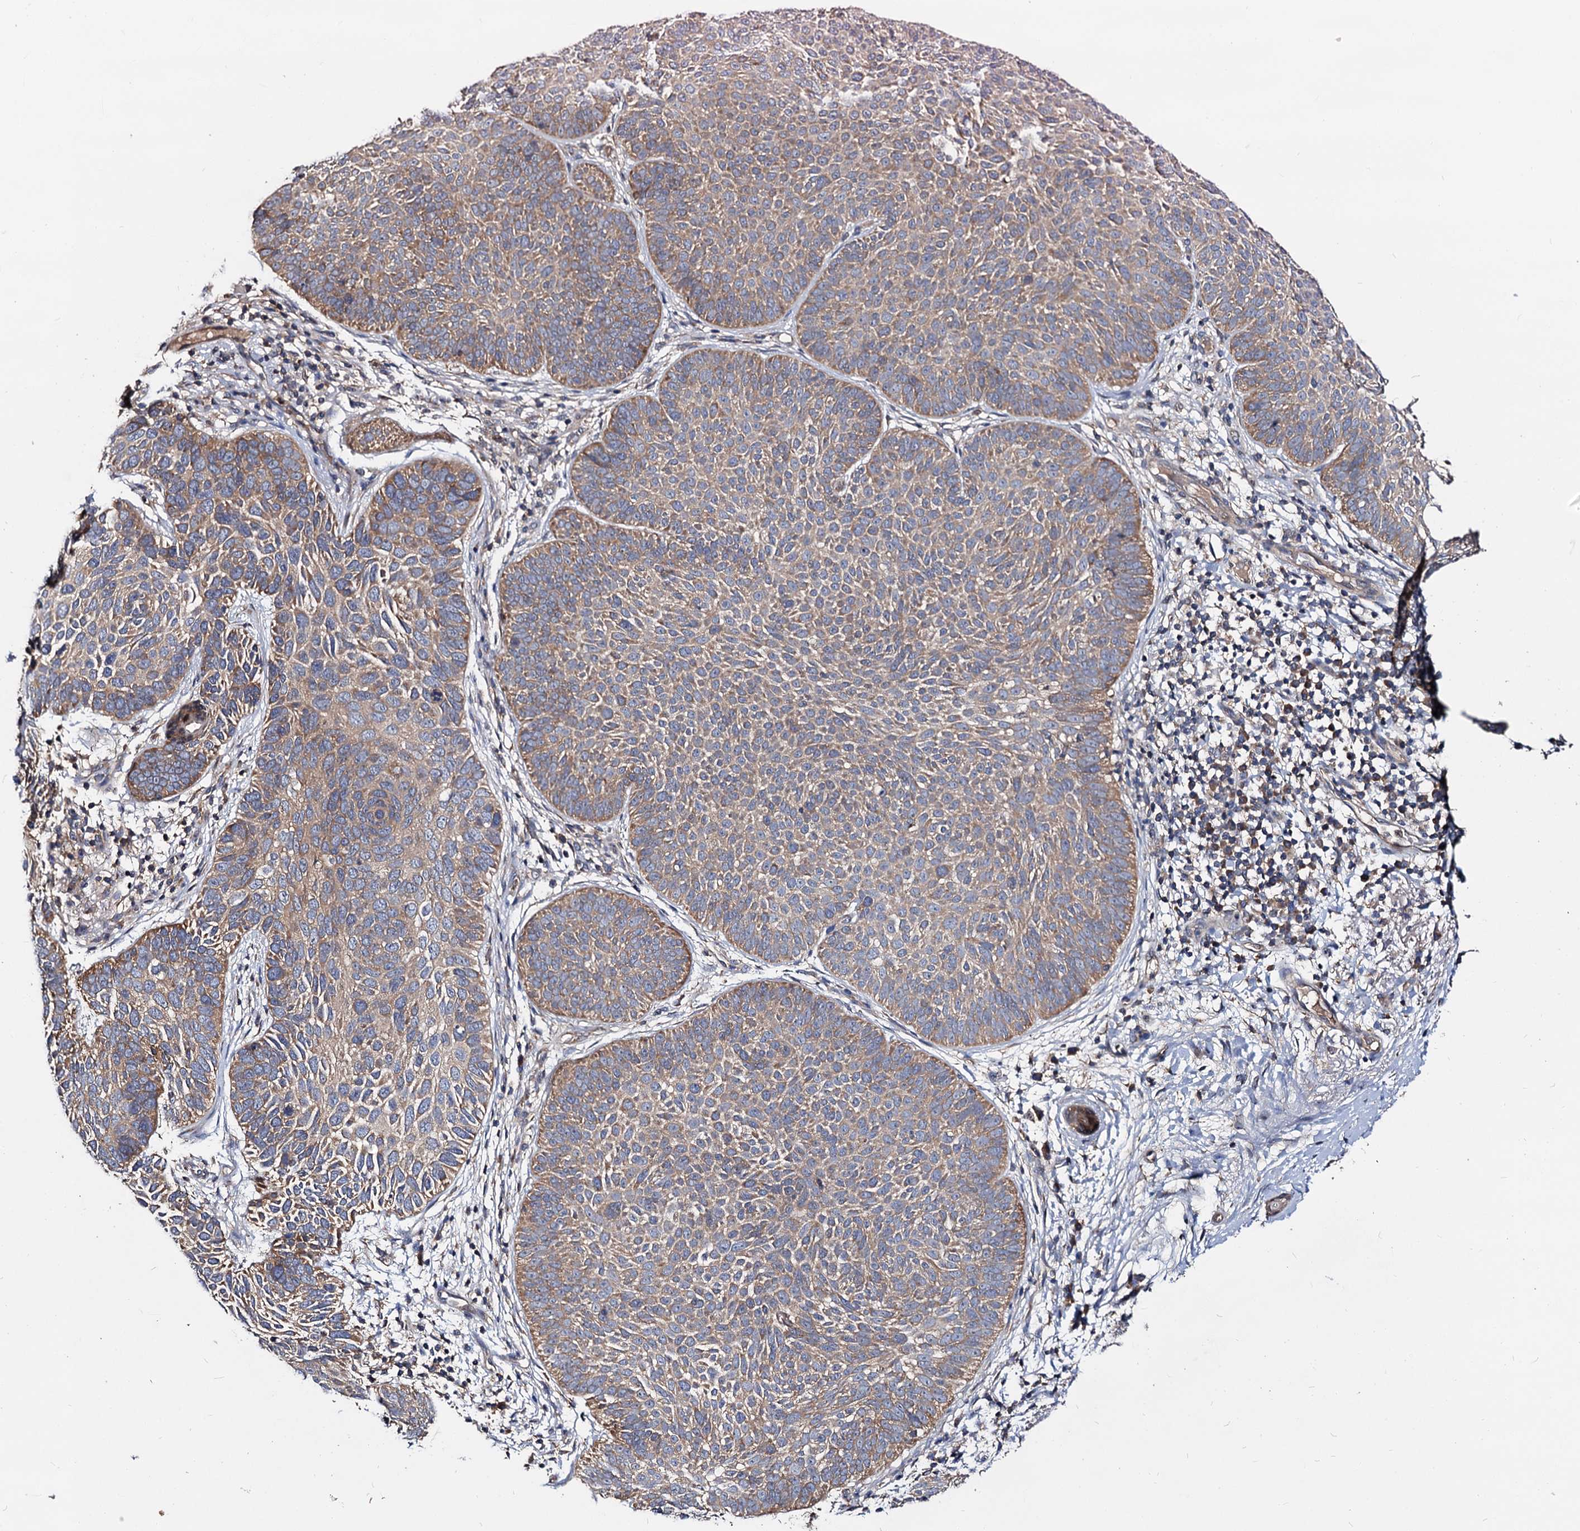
{"staining": {"intensity": "moderate", "quantity": ">75%", "location": "cytoplasmic/membranous"}, "tissue": "skin cancer", "cell_type": "Tumor cells", "image_type": "cancer", "snomed": [{"axis": "morphology", "description": "Basal cell carcinoma"}, {"axis": "topography", "description": "Skin"}], "caption": "Immunohistochemical staining of human basal cell carcinoma (skin) displays medium levels of moderate cytoplasmic/membranous positivity in approximately >75% of tumor cells.", "gene": "CEP192", "patient": {"sex": "male", "age": 85}}